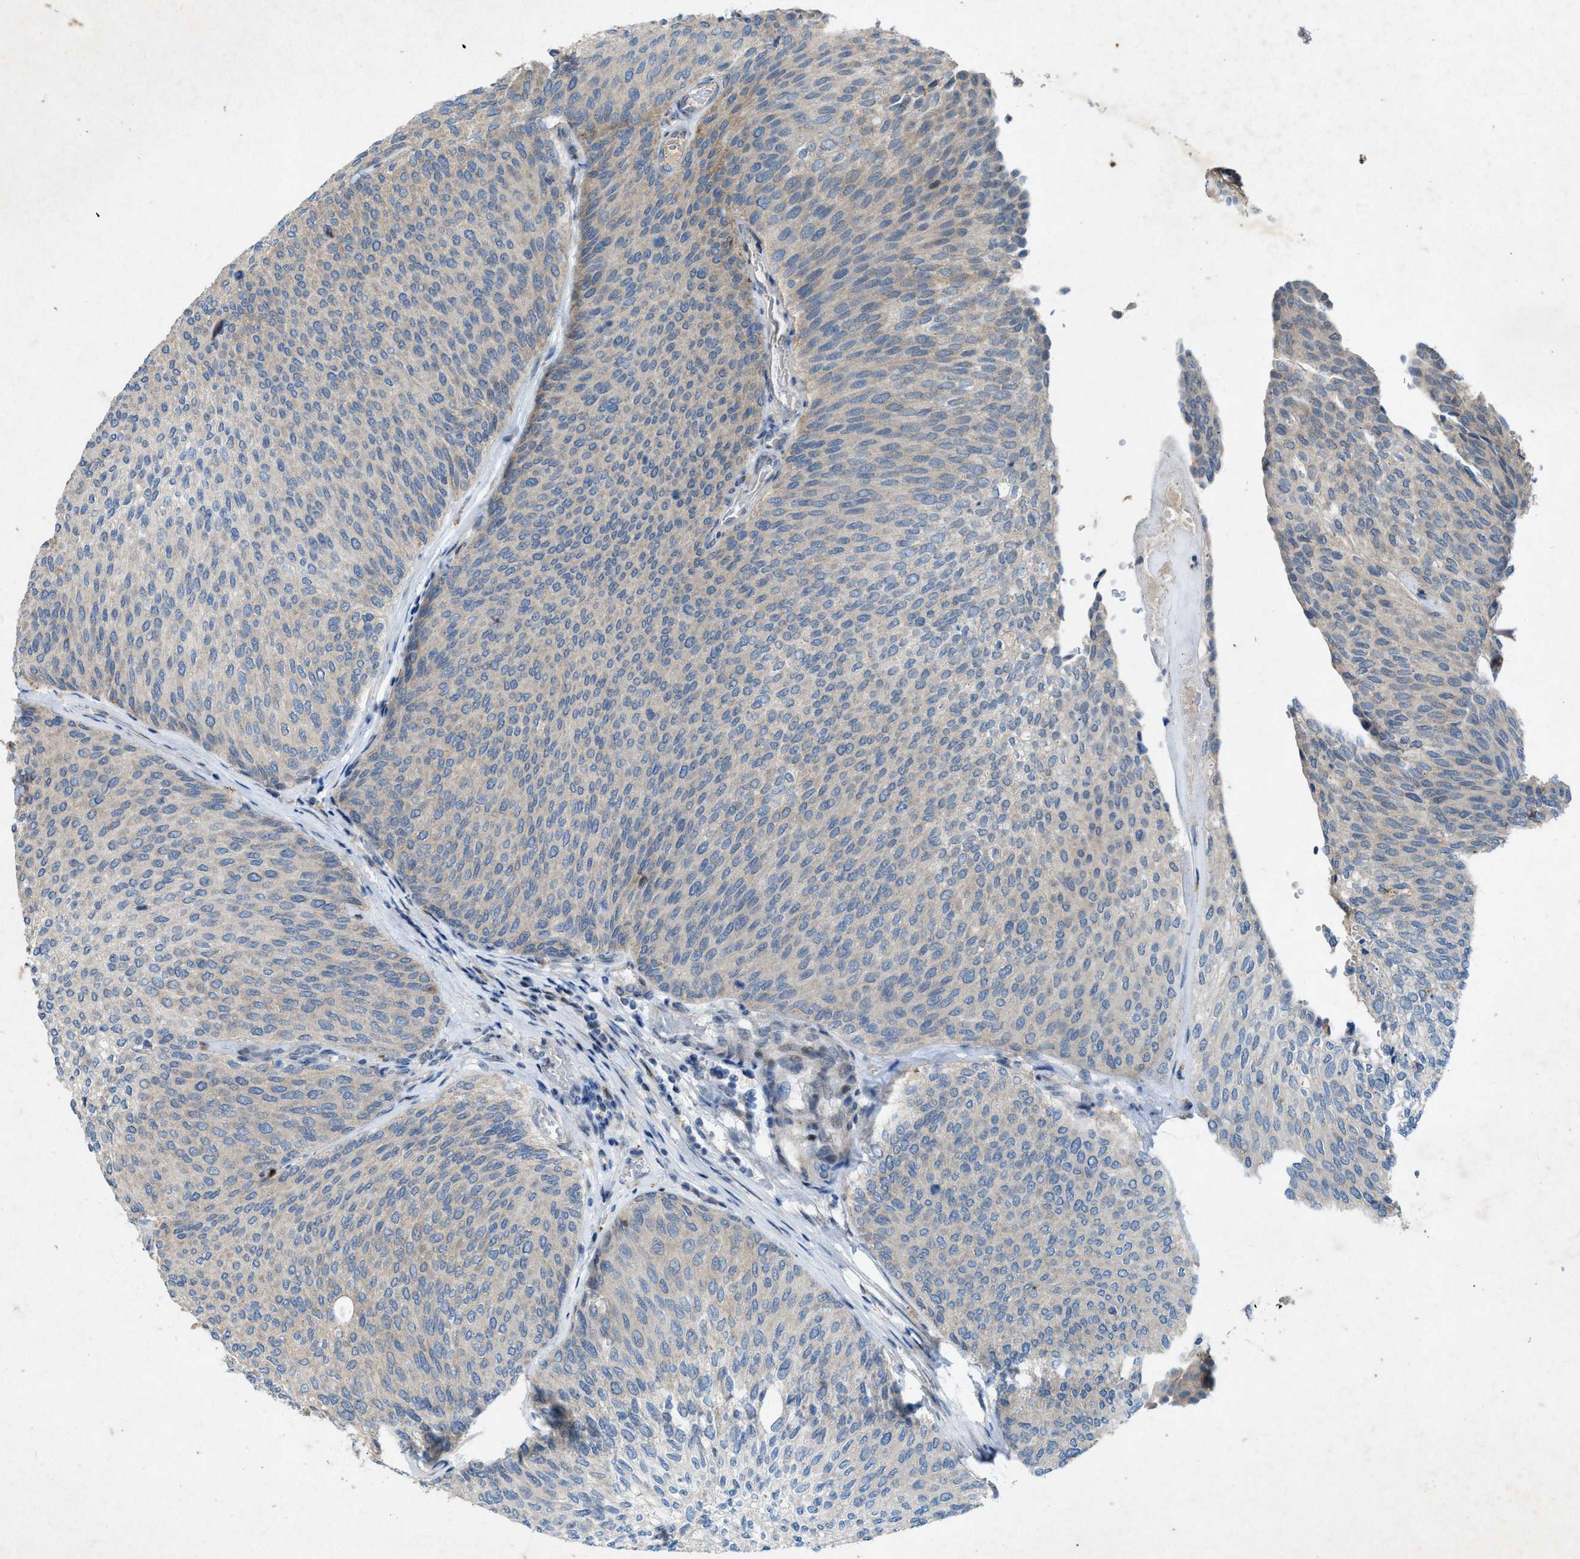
{"staining": {"intensity": "negative", "quantity": "none", "location": "none"}, "tissue": "urothelial cancer", "cell_type": "Tumor cells", "image_type": "cancer", "snomed": [{"axis": "morphology", "description": "Urothelial carcinoma, Low grade"}, {"axis": "topography", "description": "Urinary bladder"}], "caption": "Tumor cells show no significant protein staining in low-grade urothelial carcinoma.", "gene": "URGCP", "patient": {"sex": "female", "age": 79}}